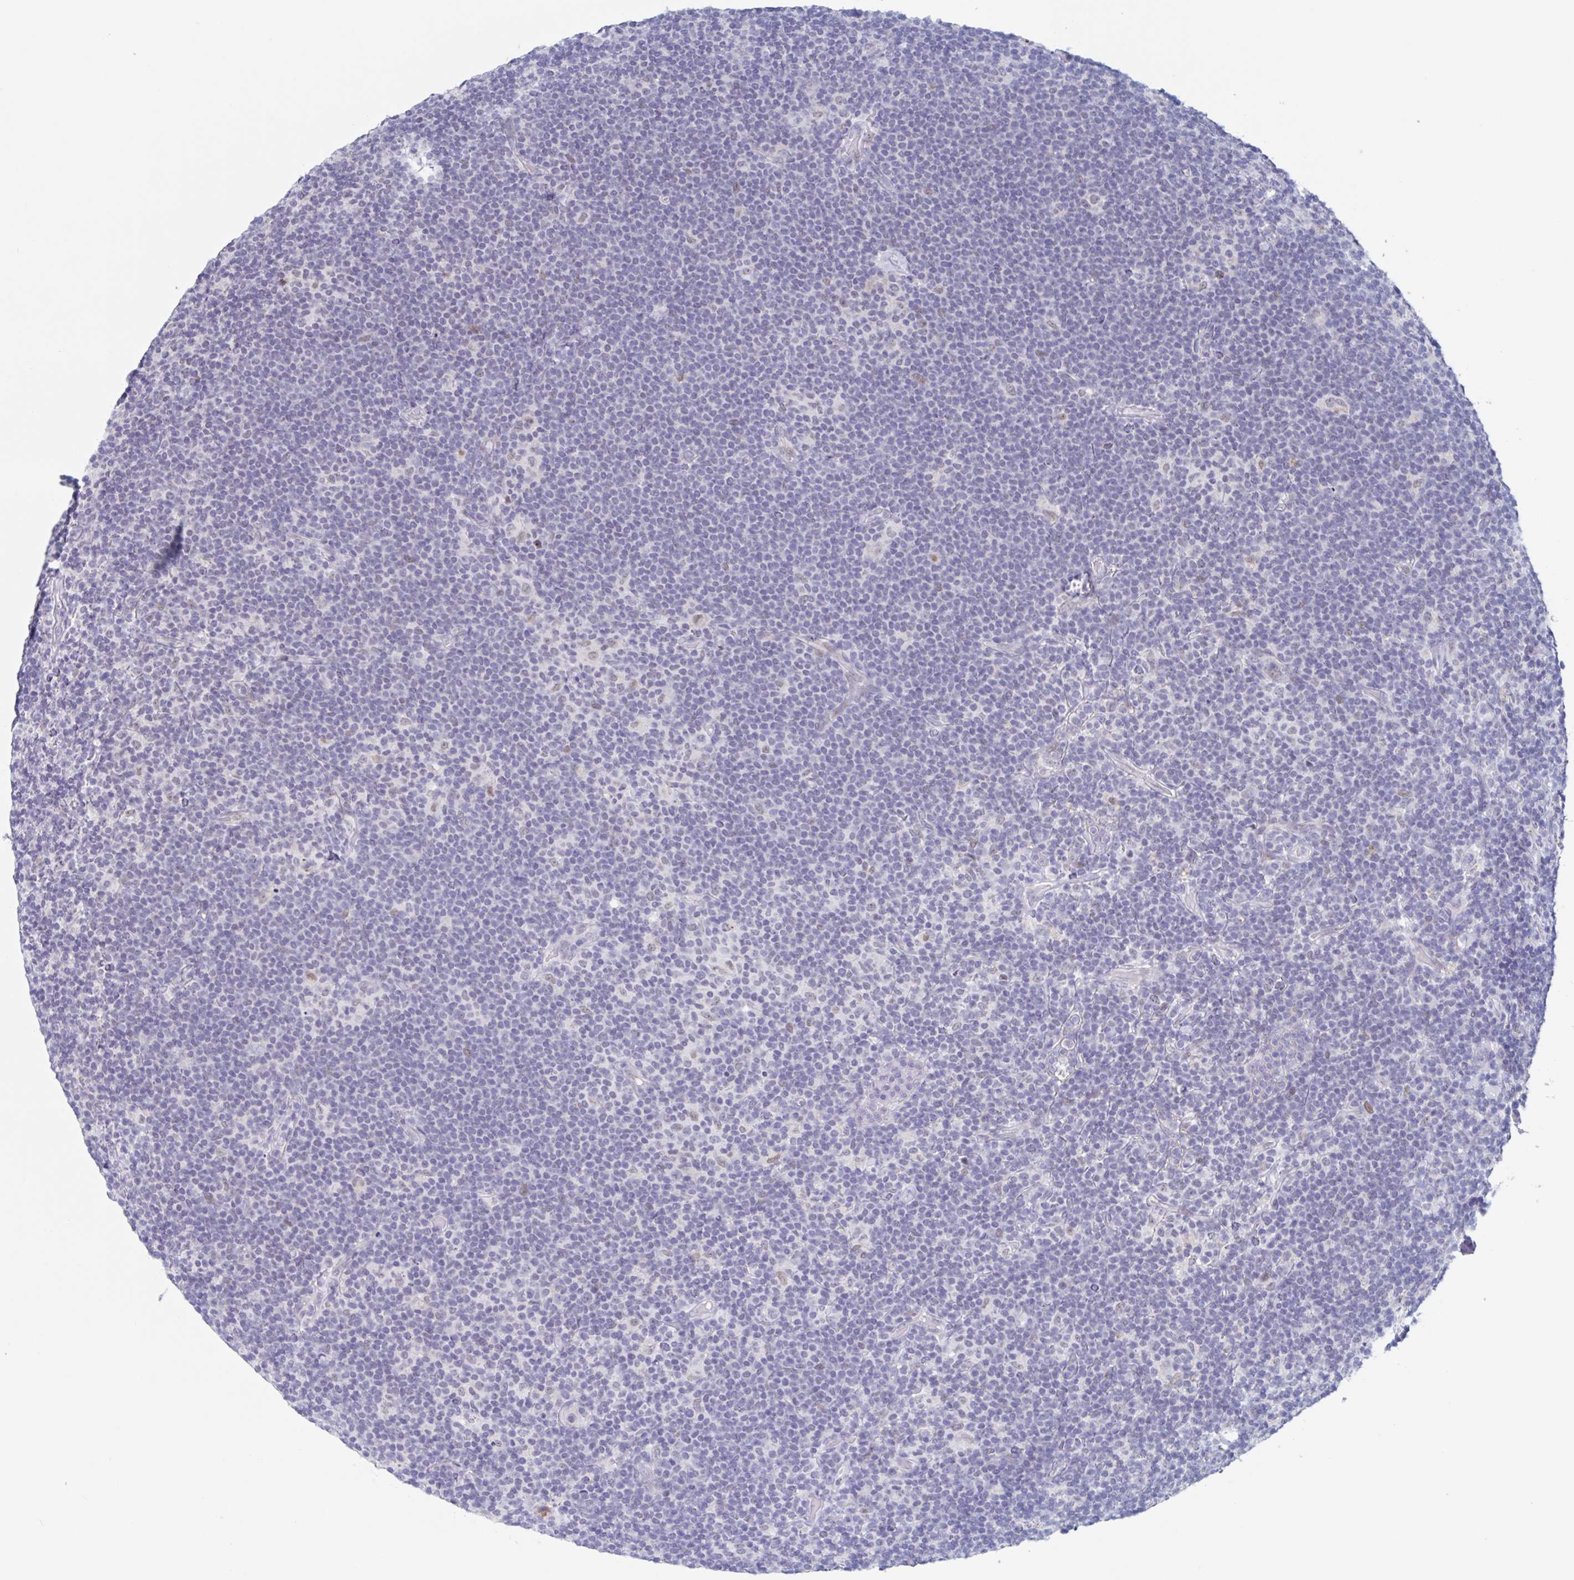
{"staining": {"intensity": "negative", "quantity": "none", "location": "none"}, "tissue": "lymphoma", "cell_type": "Tumor cells", "image_type": "cancer", "snomed": [{"axis": "morphology", "description": "Hodgkin's disease, NOS"}, {"axis": "topography", "description": "Lymph node"}], "caption": "Lymphoma was stained to show a protein in brown. There is no significant expression in tumor cells. Nuclei are stained in blue.", "gene": "KDM4D", "patient": {"sex": "female", "age": 57}}